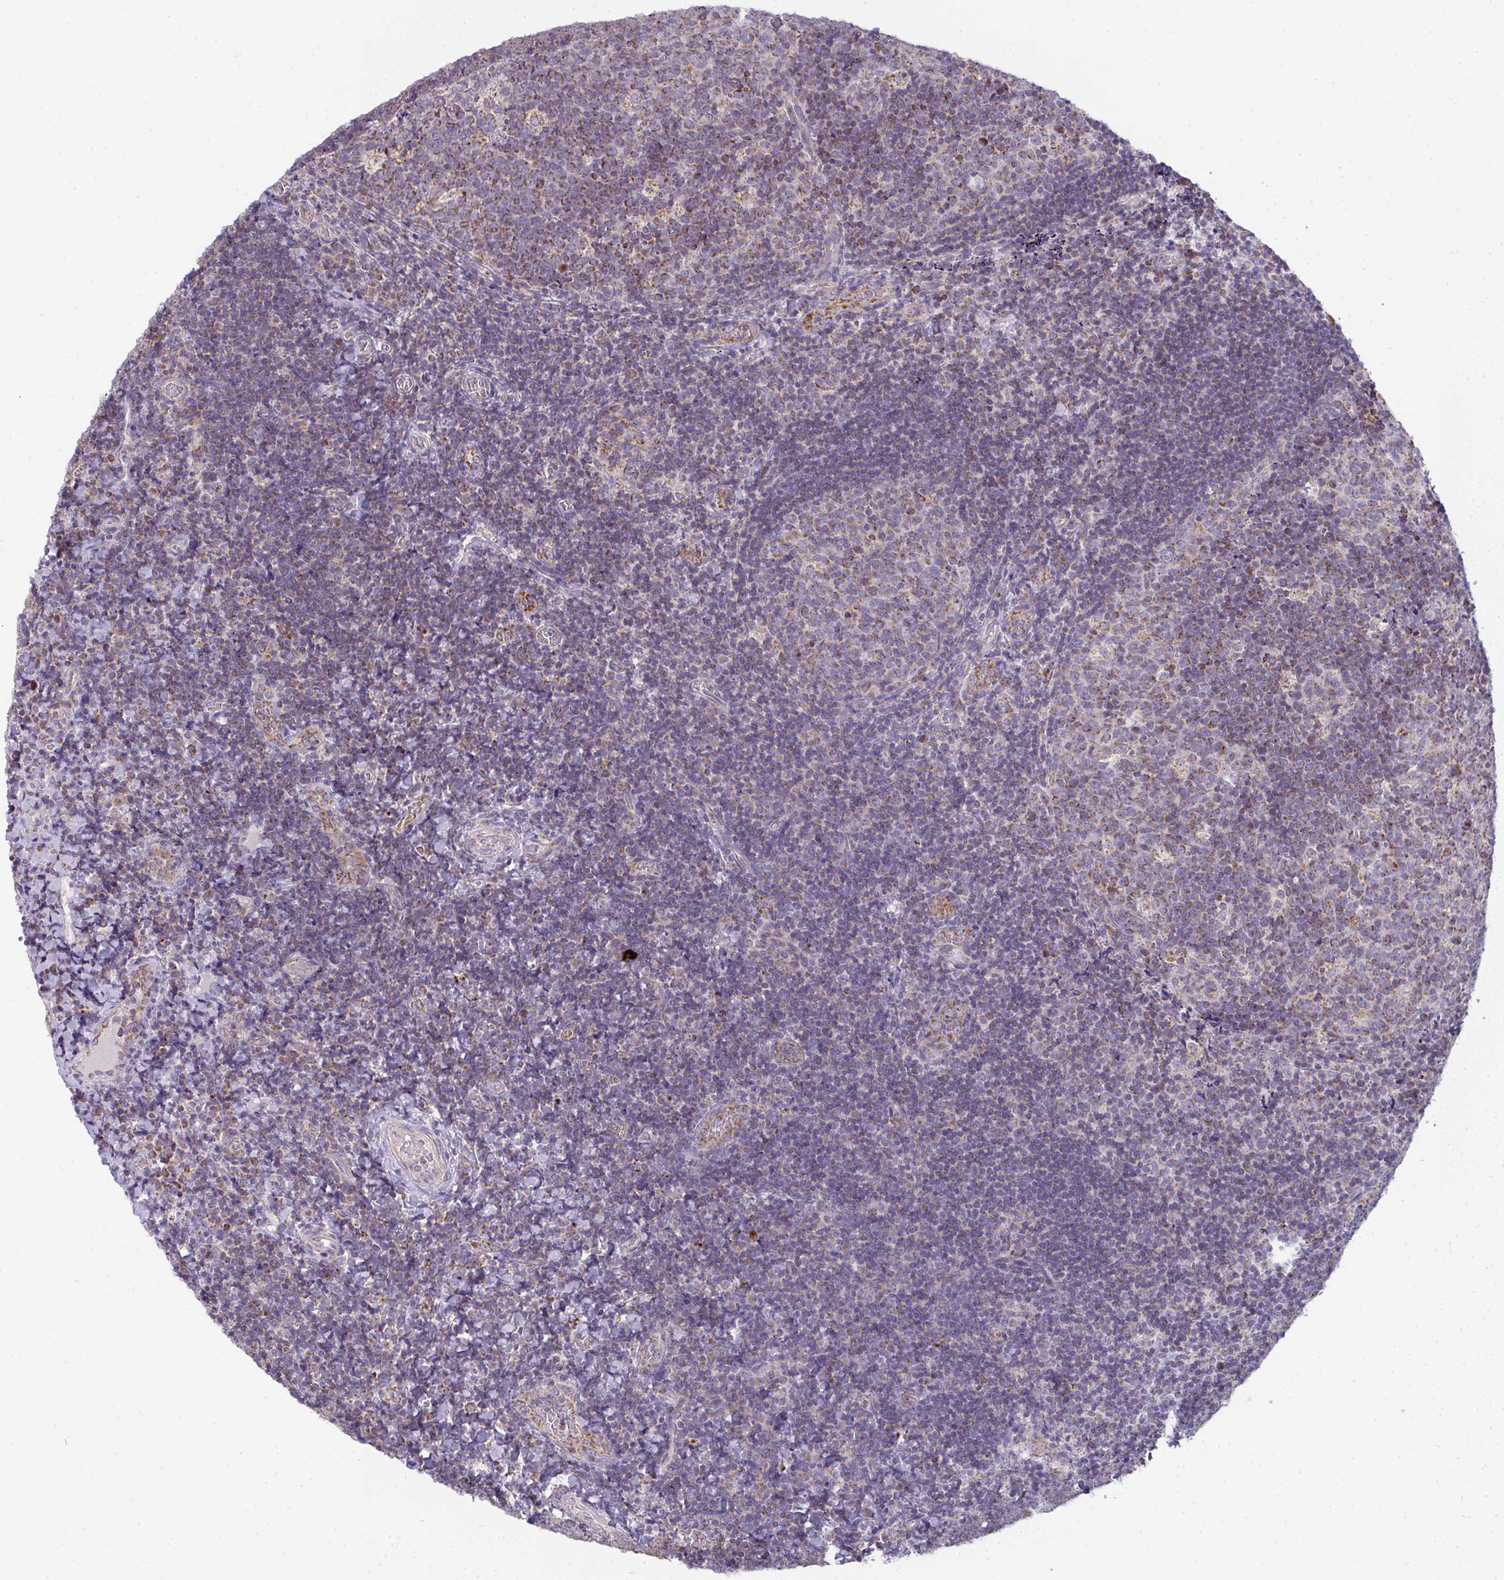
{"staining": {"intensity": "weak", "quantity": "25%-75%", "location": "cytoplasmic/membranous"}, "tissue": "tonsil", "cell_type": "Germinal center cells", "image_type": "normal", "snomed": [{"axis": "morphology", "description": "Normal tissue, NOS"}, {"axis": "topography", "description": "Tonsil"}], "caption": "Germinal center cells exhibit weak cytoplasmic/membranous positivity in approximately 25%-75% of cells in normal tonsil.", "gene": "FAHD1", "patient": {"sex": "male", "age": 17}}